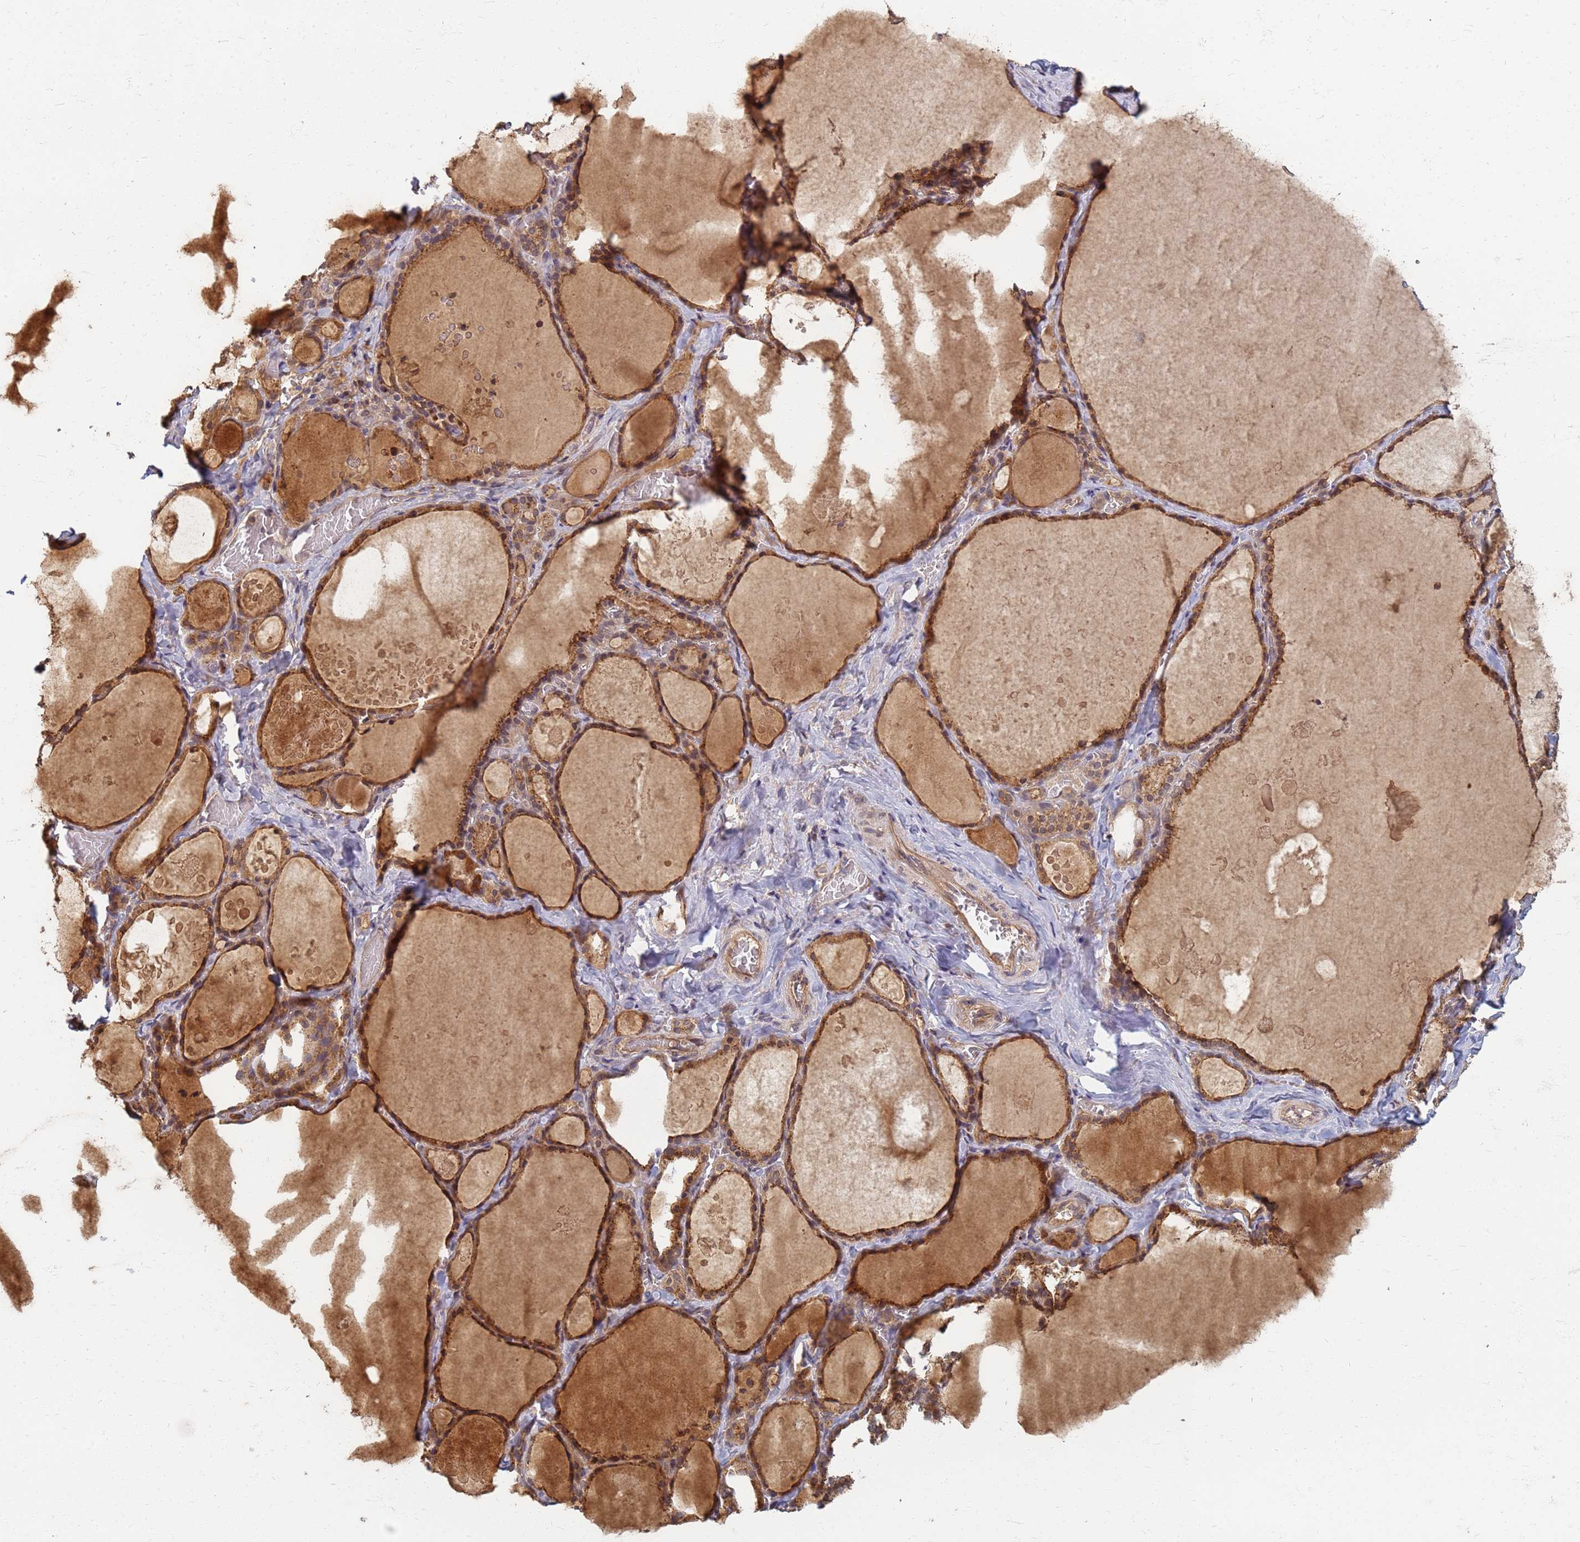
{"staining": {"intensity": "moderate", "quantity": ">75%", "location": "cytoplasmic/membranous"}, "tissue": "thyroid gland", "cell_type": "Glandular cells", "image_type": "normal", "snomed": [{"axis": "morphology", "description": "Normal tissue, NOS"}, {"axis": "topography", "description": "Thyroid gland"}], "caption": "Glandular cells reveal moderate cytoplasmic/membranous positivity in approximately >75% of cells in normal thyroid gland. The staining was performed using DAB (3,3'-diaminobenzidine), with brown indicating positive protein expression. Nuclei are stained blue with hematoxylin.", "gene": "ITGB4", "patient": {"sex": "male", "age": 56}}